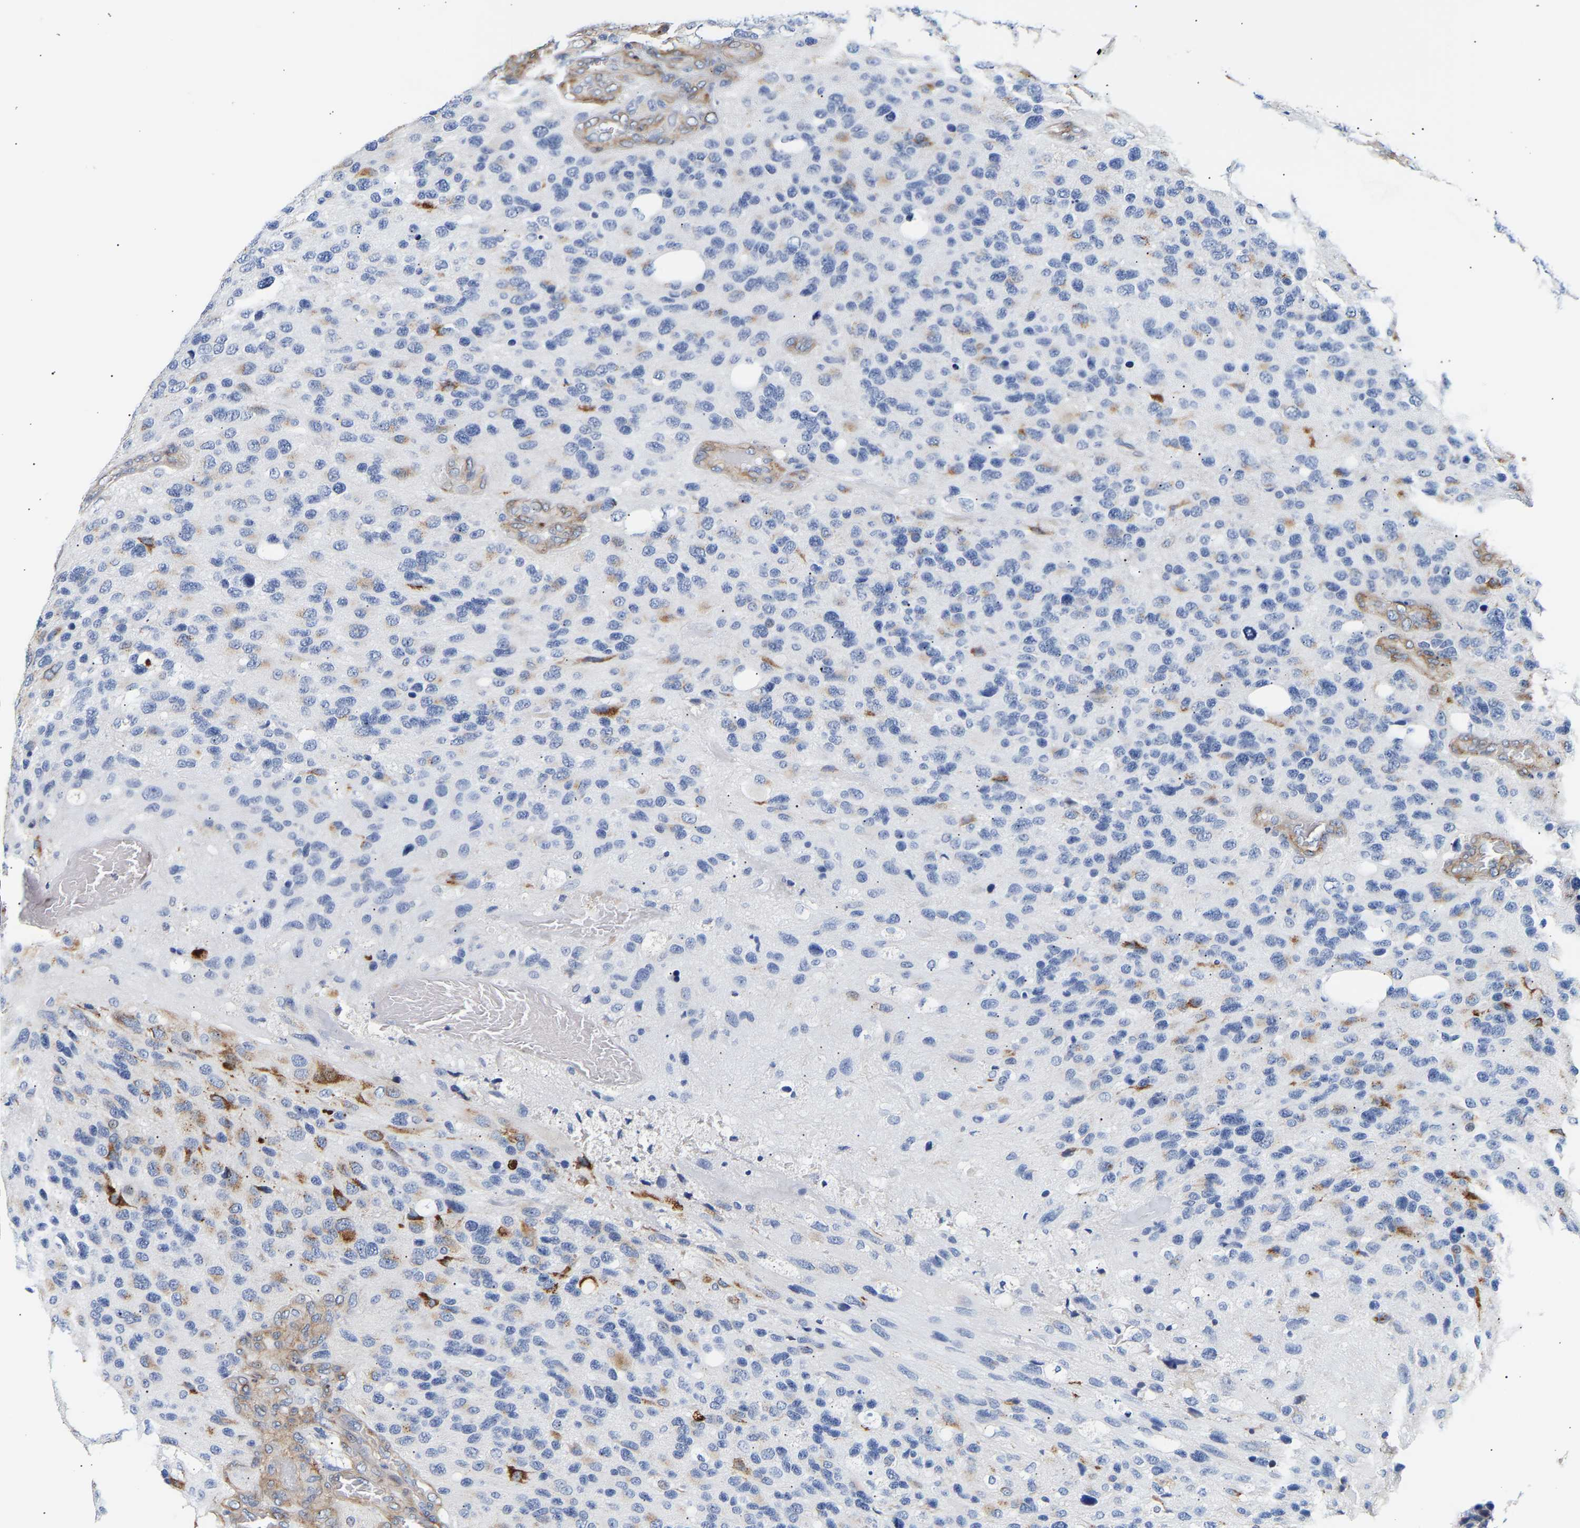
{"staining": {"intensity": "moderate", "quantity": "<25%", "location": "cytoplasmic/membranous"}, "tissue": "glioma", "cell_type": "Tumor cells", "image_type": "cancer", "snomed": [{"axis": "morphology", "description": "Glioma, malignant, High grade"}, {"axis": "topography", "description": "Brain"}], "caption": "Moderate cytoplasmic/membranous expression is seen in approximately <25% of tumor cells in glioma.", "gene": "IGFBP7", "patient": {"sex": "female", "age": 58}}